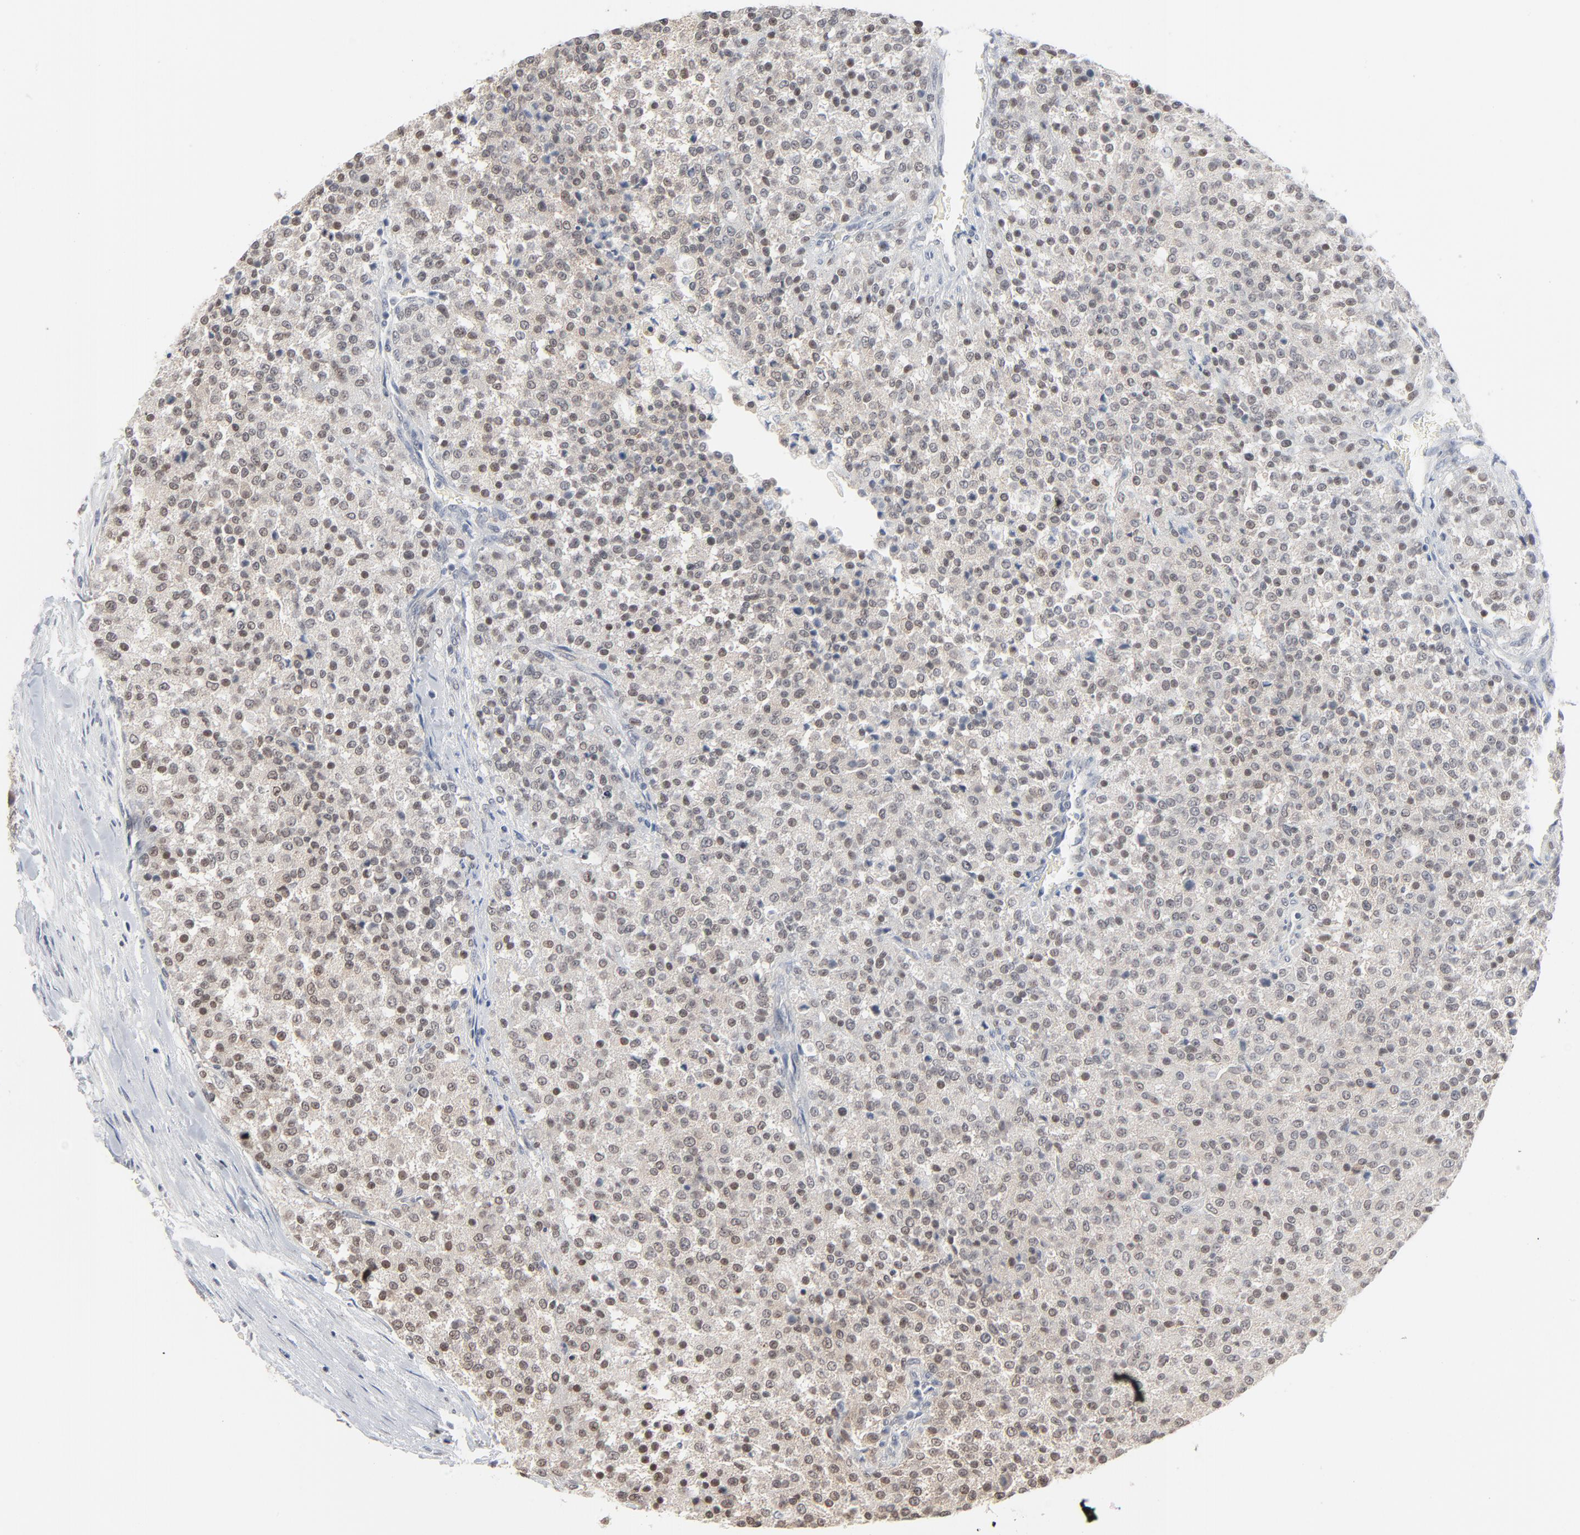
{"staining": {"intensity": "weak", "quantity": ">75%", "location": "cytoplasmic/membranous"}, "tissue": "testis cancer", "cell_type": "Tumor cells", "image_type": "cancer", "snomed": [{"axis": "morphology", "description": "Seminoma, NOS"}, {"axis": "topography", "description": "Testis"}], "caption": "About >75% of tumor cells in testis cancer exhibit weak cytoplasmic/membranous protein staining as visualized by brown immunohistochemical staining.", "gene": "ITPR3", "patient": {"sex": "male", "age": 59}}